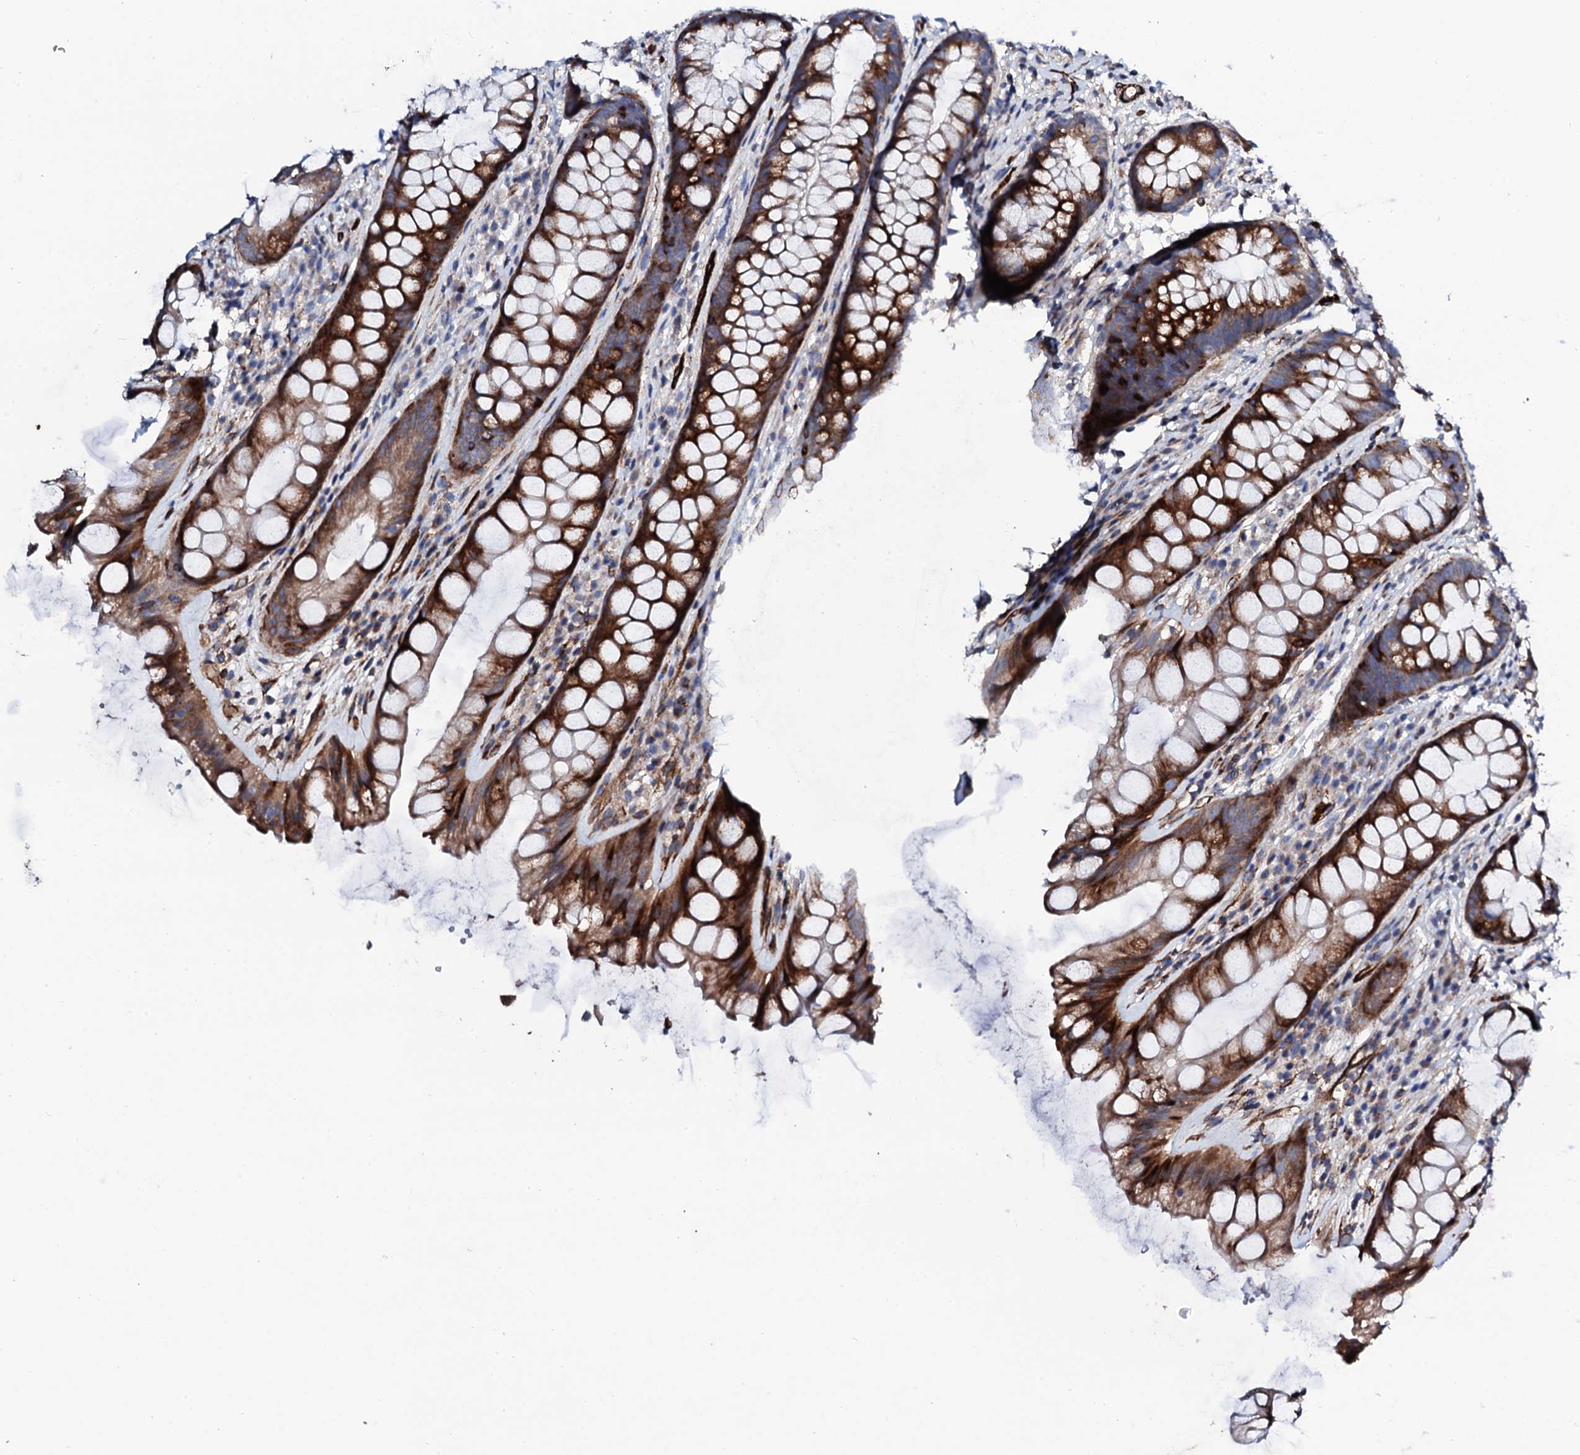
{"staining": {"intensity": "strong", "quantity": ">75%", "location": "cytoplasmic/membranous"}, "tissue": "rectum", "cell_type": "Glandular cells", "image_type": "normal", "snomed": [{"axis": "morphology", "description": "Normal tissue, NOS"}, {"axis": "topography", "description": "Rectum"}], "caption": "Strong cytoplasmic/membranous expression for a protein is present in about >75% of glandular cells of unremarkable rectum using immunohistochemistry (IHC).", "gene": "DBX1", "patient": {"sex": "male", "age": 74}}